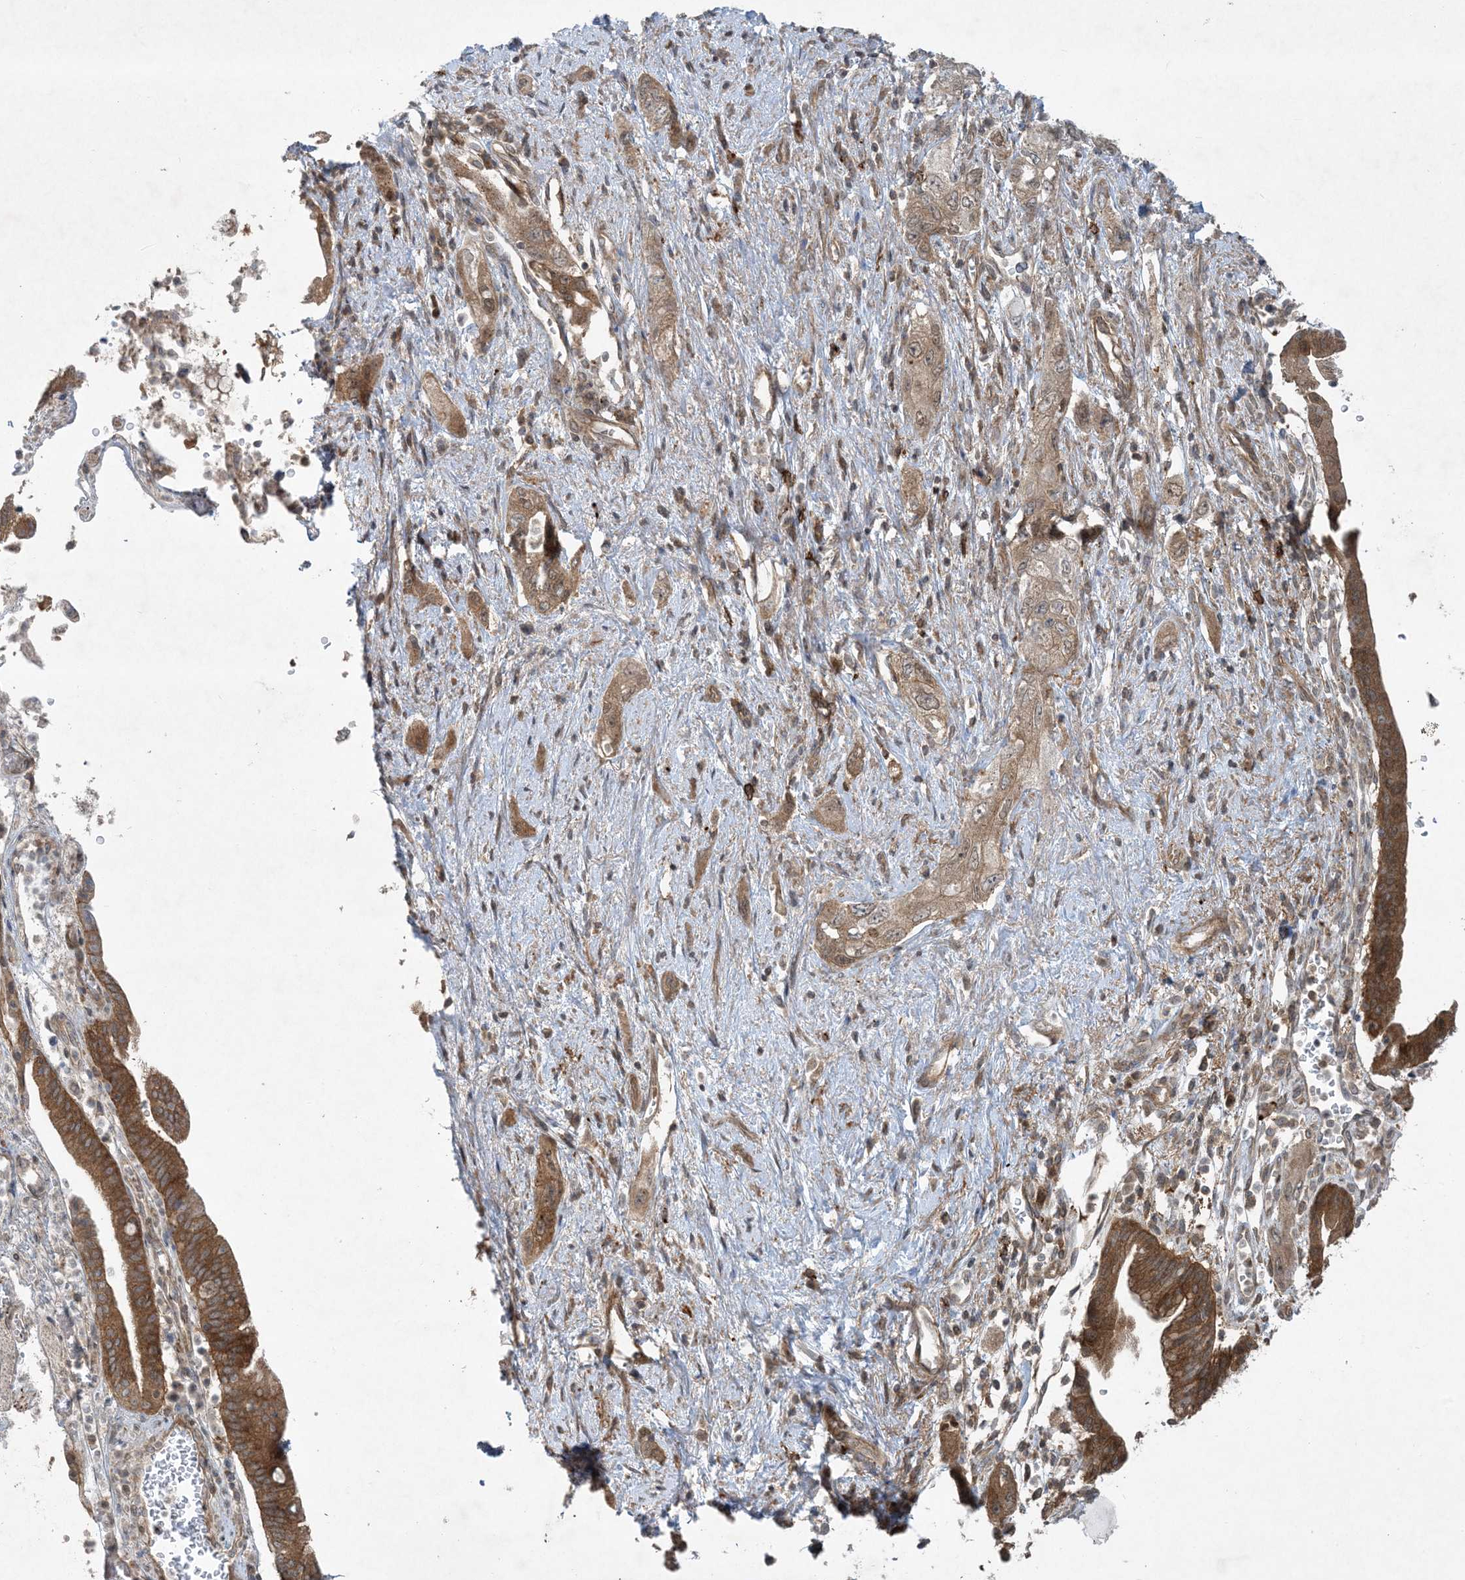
{"staining": {"intensity": "moderate", "quantity": ">75%", "location": "cytoplasmic/membranous"}, "tissue": "pancreatic cancer", "cell_type": "Tumor cells", "image_type": "cancer", "snomed": [{"axis": "morphology", "description": "Adenocarcinoma, NOS"}, {"axis": "topography", "description": "Pancreas"}], "caption": "The immunohistochemical stain labels moderate cytoplasmic/membranous positivity in tumor cells of pancreatic cancer tissue.", "gene": "STAM2", "patient": {"sex": "female", "age": 73}}